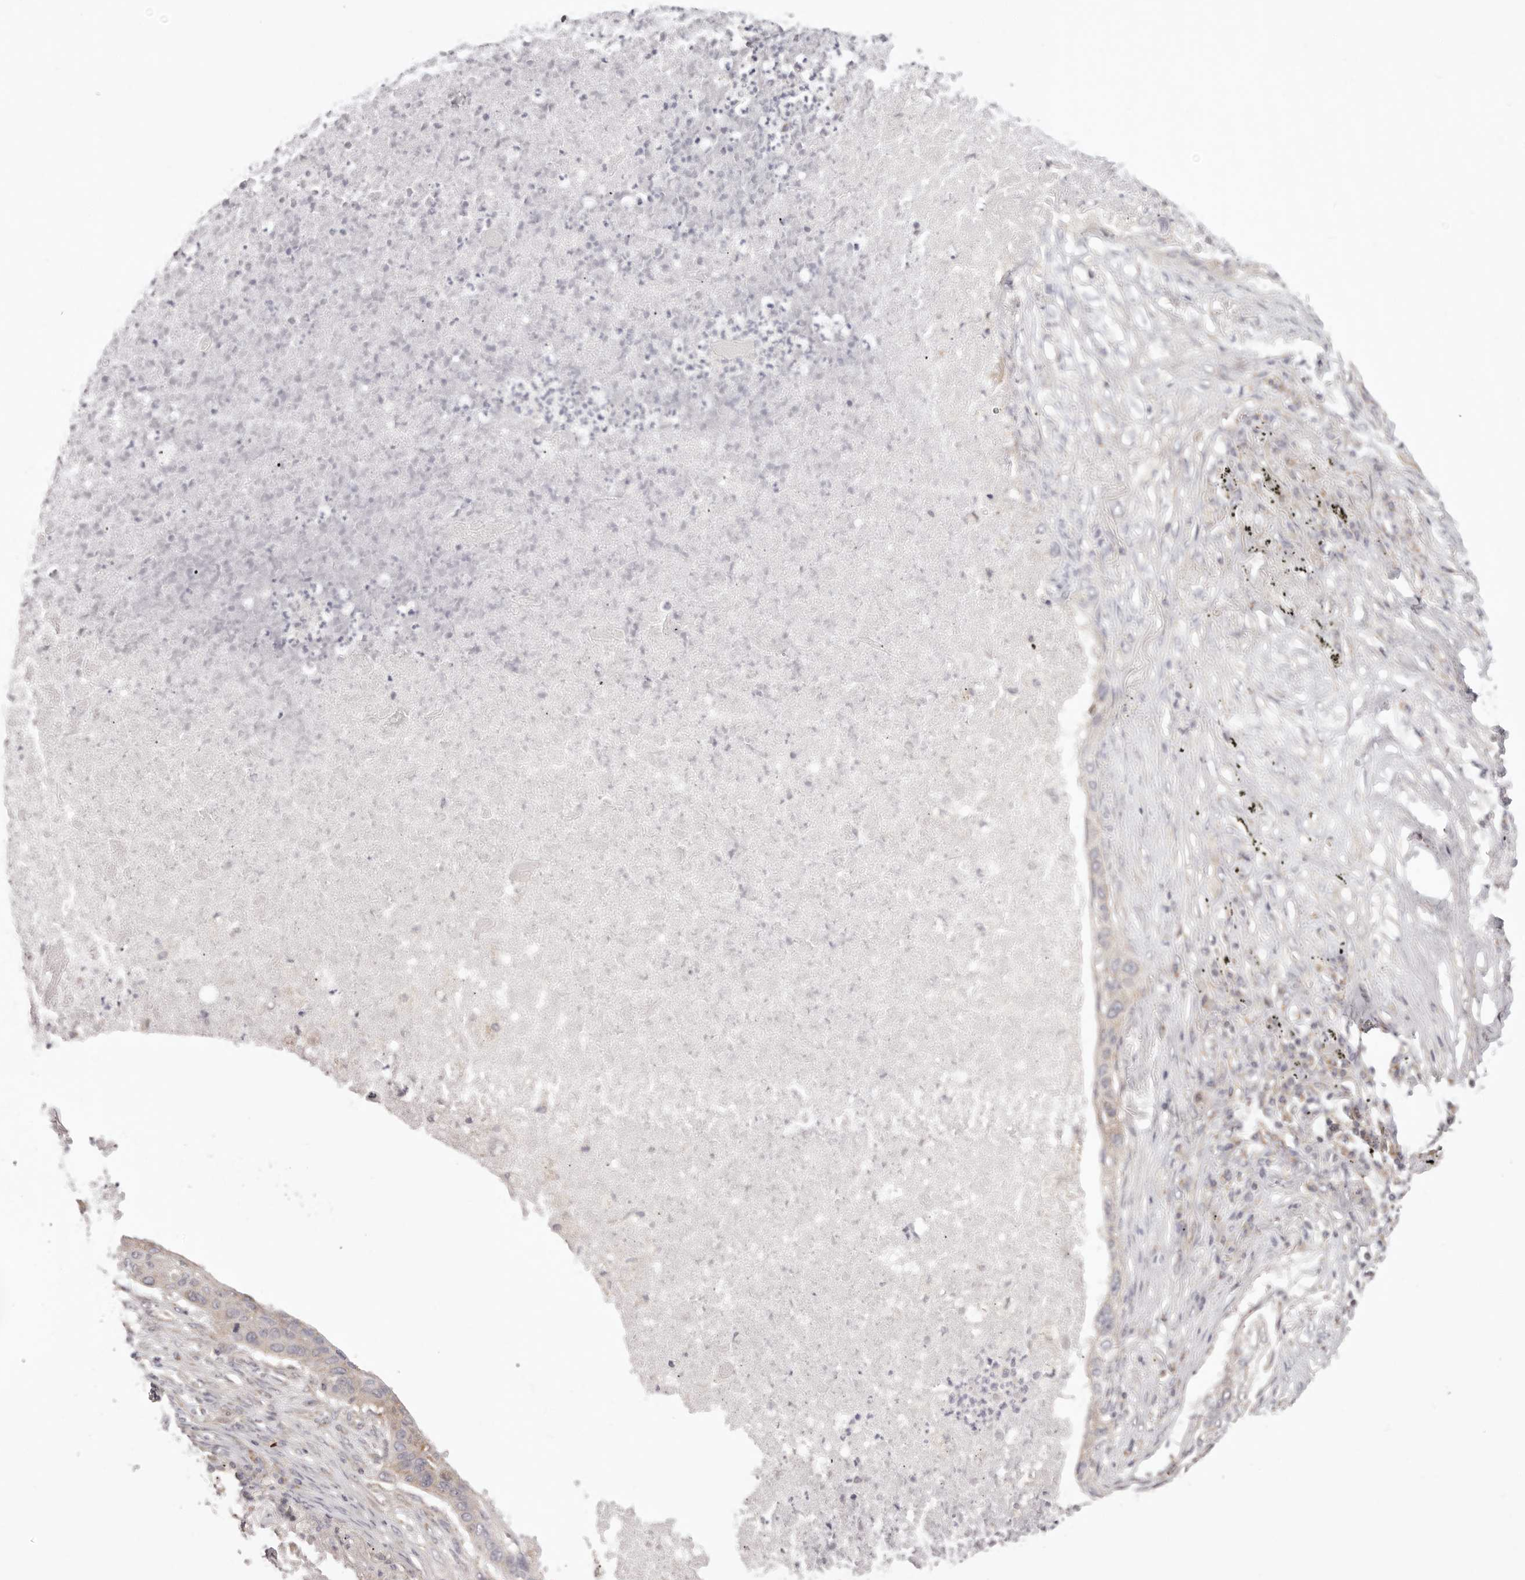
{"staining": {"intensity": "negative", "quantity": "none", "location": "none"}, "tissue": "lung cancer", "cell_type": "Tumor cells", "image_type": "cancer", "snomed": [{"axis": "morphology", "description": "Squamous cell carcinoma, NOS"}, {"axis": "topography", "description": "Lung"}], "caption": "IHC photomicrograph of lung cancer stained for a protein (brown), which shows no positivity in tumor cells. The staining is performed using DAB (3,3'-diaminobenzidine) brown chromogen with nuclei counter-stained in using hematoxylin.", "gene": "KCMF1", "patient": {"sex": "female", "age": 63}}